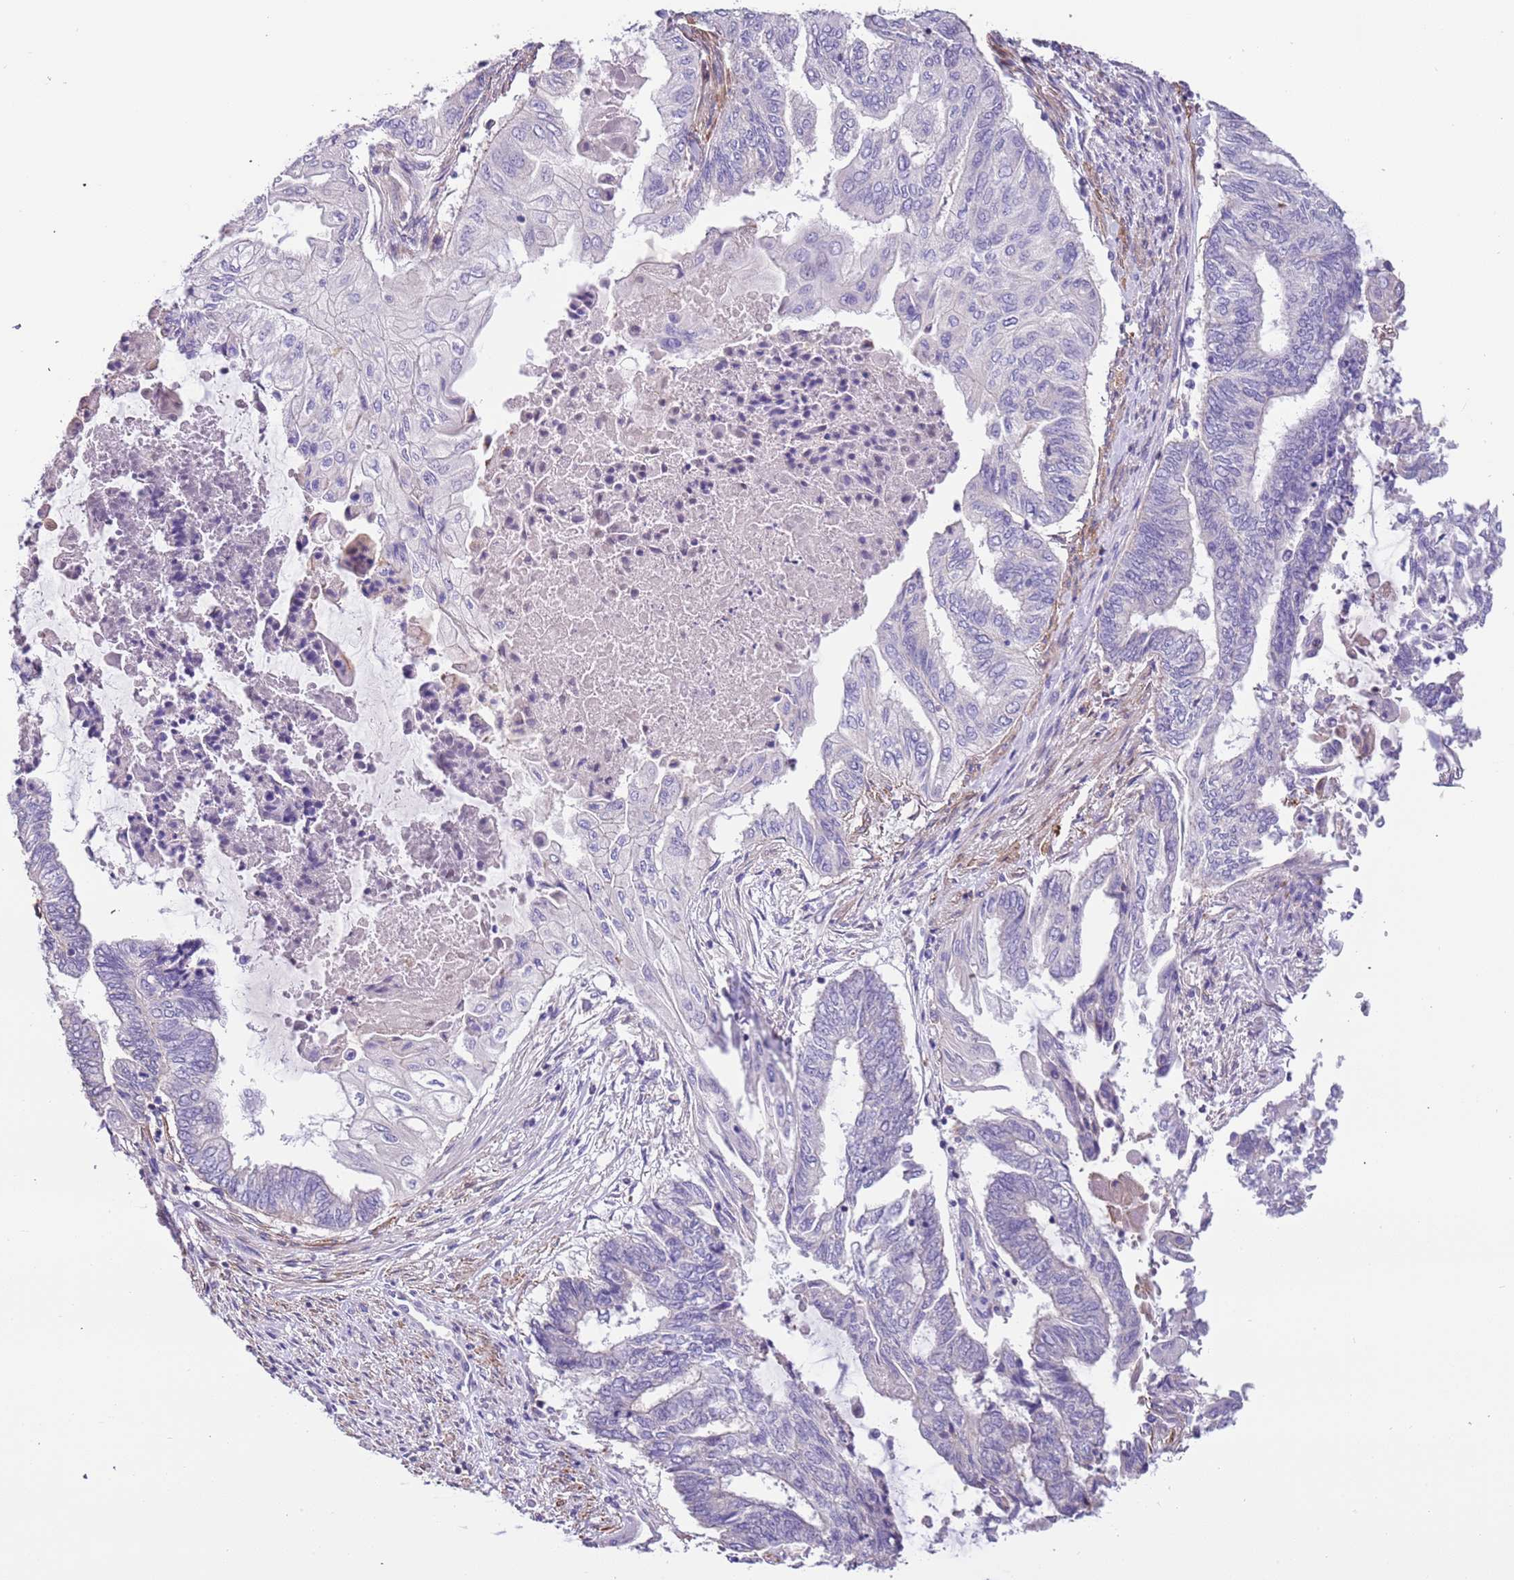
{"staining": {"intensity": "negative", "quantity": "none", "location": "none"}, "tissue": "endometrial cancer", "cell_type": "Tumor cells", "image_type": "cancer", "snomed": [{"axis": "morphology", "description": "Adenocarcinoma, NOS"}, {"axis": "topography", "description": "Uterus"}, {"axis": "topography", "description": "Endometrium"}], "caption": "Micrograph shows no significant protein staining in tumor cells of adenocarcinoma (endometrial).", "gene": "PCGF2", "patient": {"sex": "female", "age": 70}}